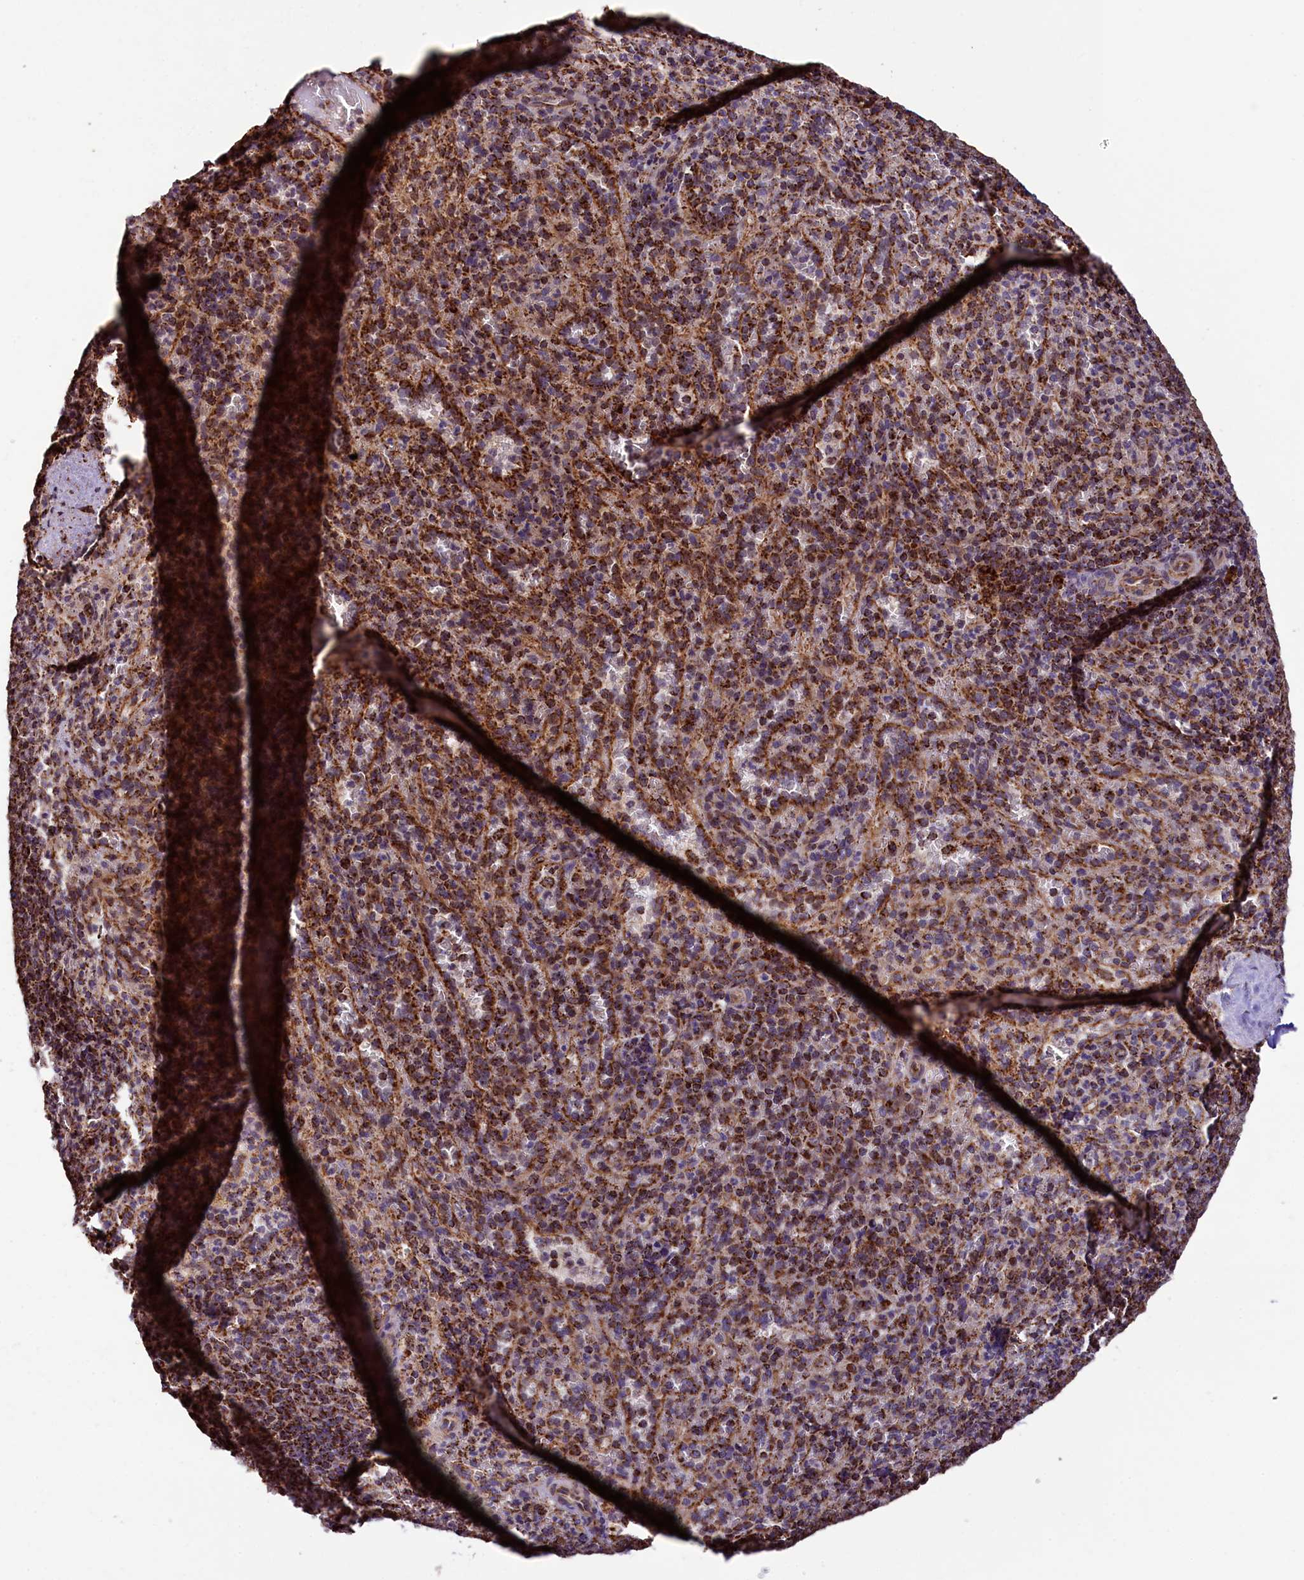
{"staining": {"intensity": "strong", "quantity": "25%-75%", "location": "cytoplasmic/membranous"}, "tissue": "spleen", "cell_type": "Cells in red pulp", "image_type": "normal", "snomed": [{"axis": "morphology", "description": "Normal tissue, NOS"}, {"axis": "topography", "description": "Spleen"}], "caption": "Immunohistochemistry image of normal spleen: spleen stained using immunohistochemistry (IHC) exhibits high levels of strong protein expression localized specifically in the cytoplasmic/membranous of cells in red pulp, appearing as a cytoplasmic/membranous brown color.", "gene": "KLC2", "patient": {"sex": "female", "age": 21}}